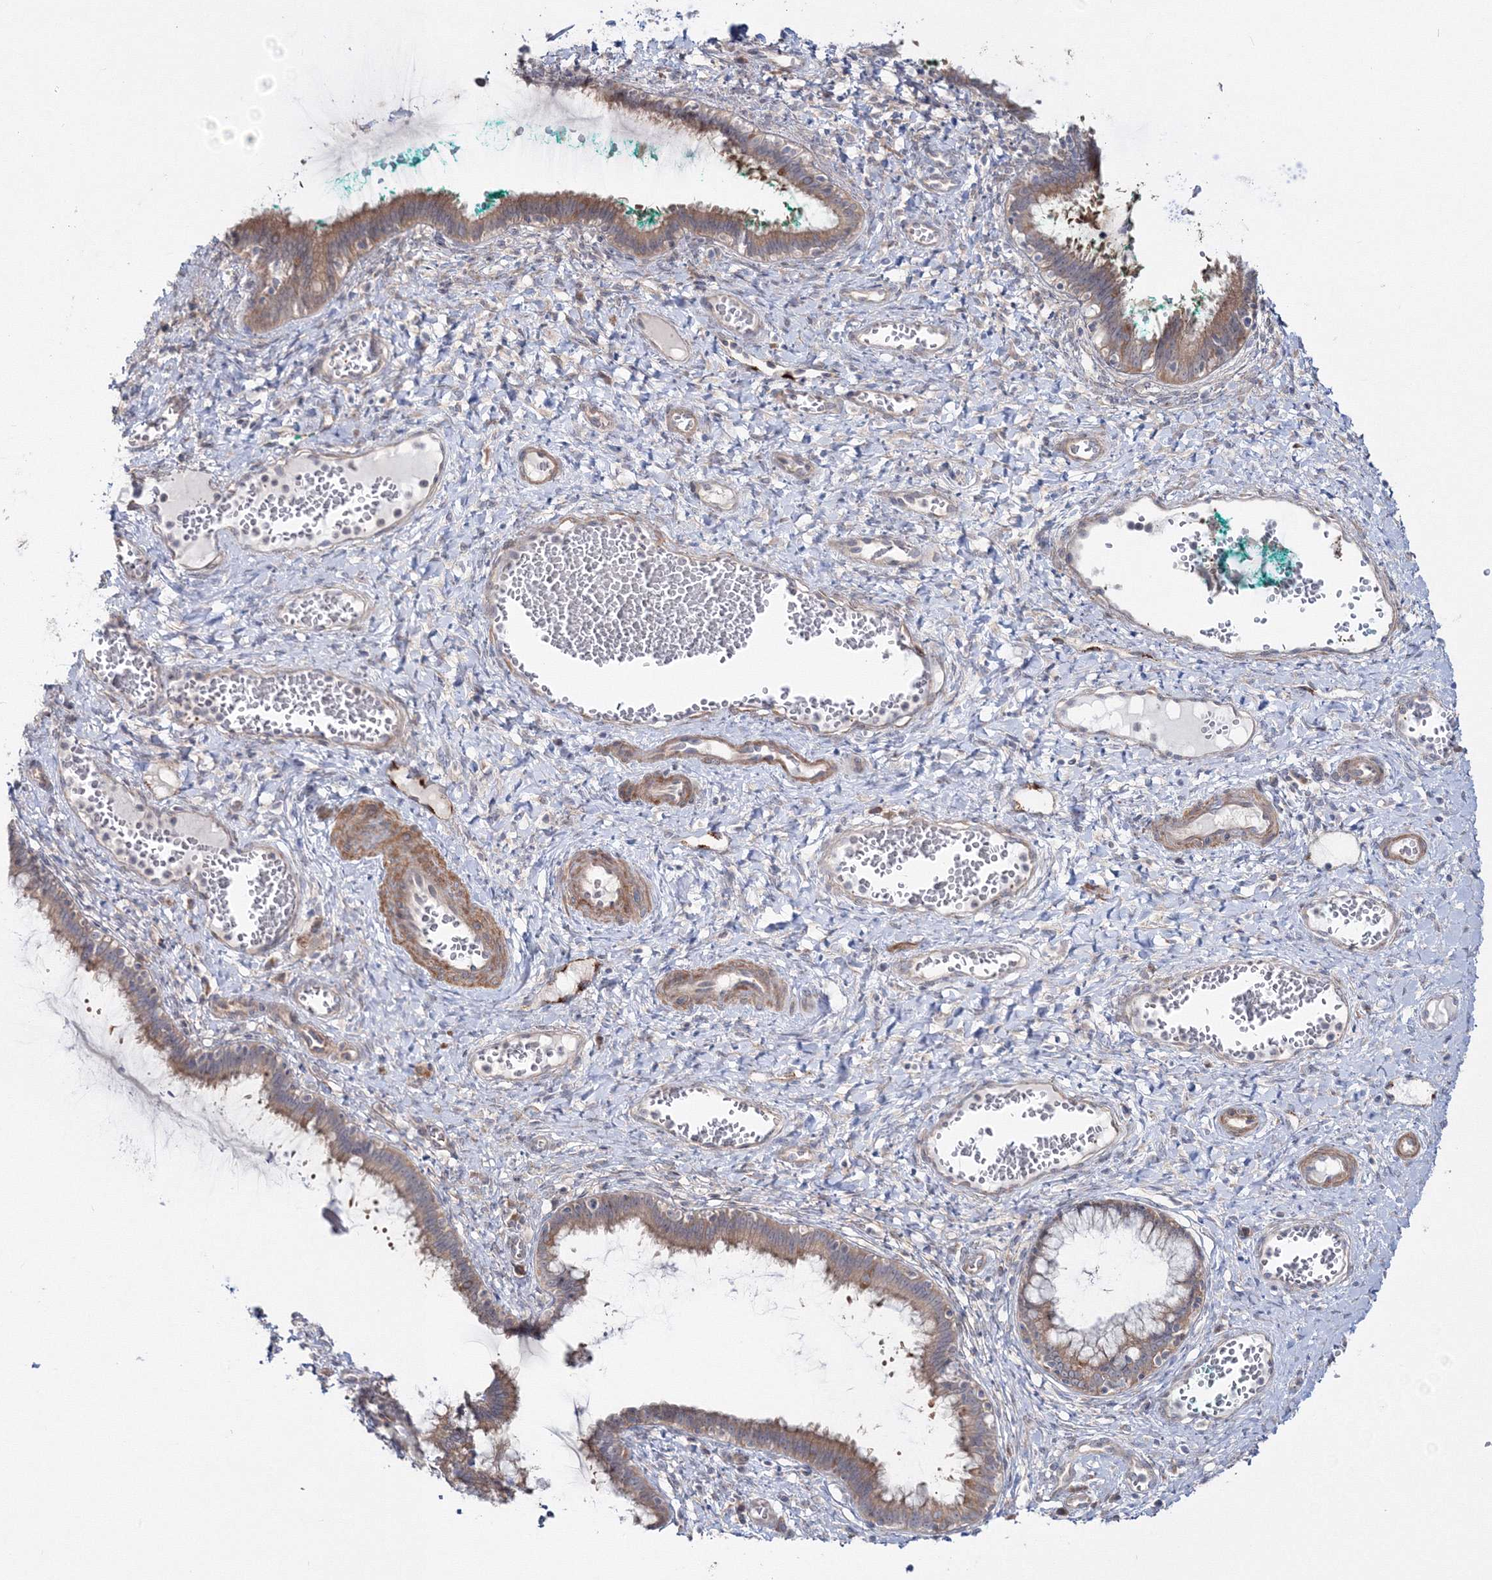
{"staining": {"intensity": "moderate", "quantity": "25%-75%", "location": "cytoplasmic/membranous"}, "tissue": "cervix", "cell_type": "Glandular cells", "image_type": "normal", "snomed": [{"axis": "morphology", "description": "Normal tissue, NOS"}, {"axis": "morphology", "description": "Adenocarcinoma, NOS"}, {"axis": "topography", "description": "Cervix"}], "caption": "Moderate cytoplasmic/membranous protein expression is identified in about 25%-75% of glandular cells in cervix. (DAB = brown stain, brightfield microscopy at high magnification).", "gene": "IPMK", "patient": {"sex": "female", "age": 29}}